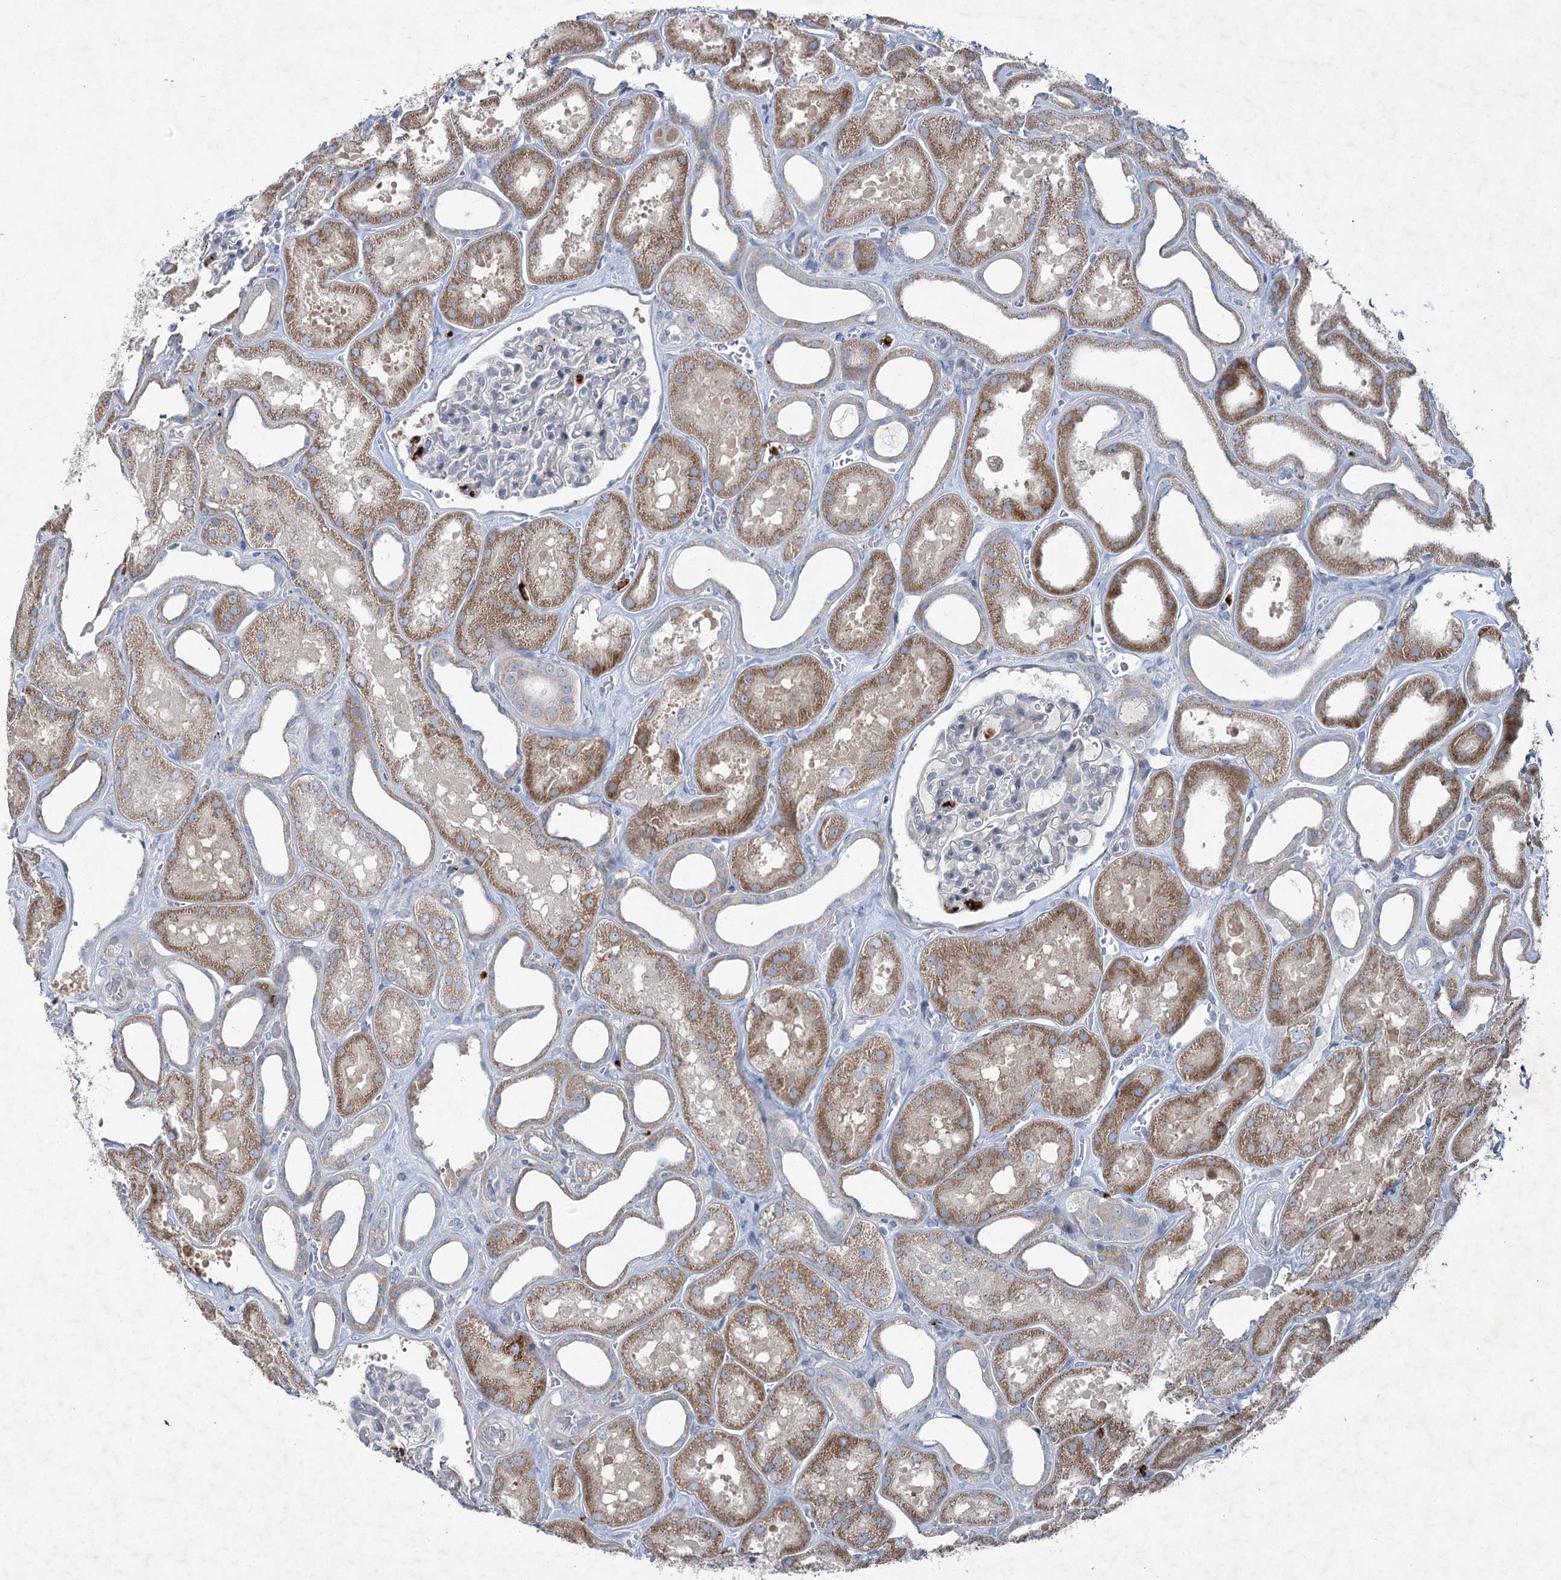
{"staining": {"intensity": "negative", "quantity": "none", "location": "none"}, "tissue": "kidney", "cell_type": "Cells in glomeruli", "image_type": "normal", "snomed": [{"axis": "morphology", "description": "Normal tissue, NOS"}, {"axis": "morphology", "description": "Adenocarcinoma, NOS"}, {"axis": "topography", "description": "Kidney"}], "caption": "Cells in glomeruli are negative for protein expression in benign human kidney. The staining is performed using DAB brown chromogen with nuclei counter-stained in using hematoxylin.", "gene": "ENSG00000285330", "patient": {"sex": "female", "age": 68}}